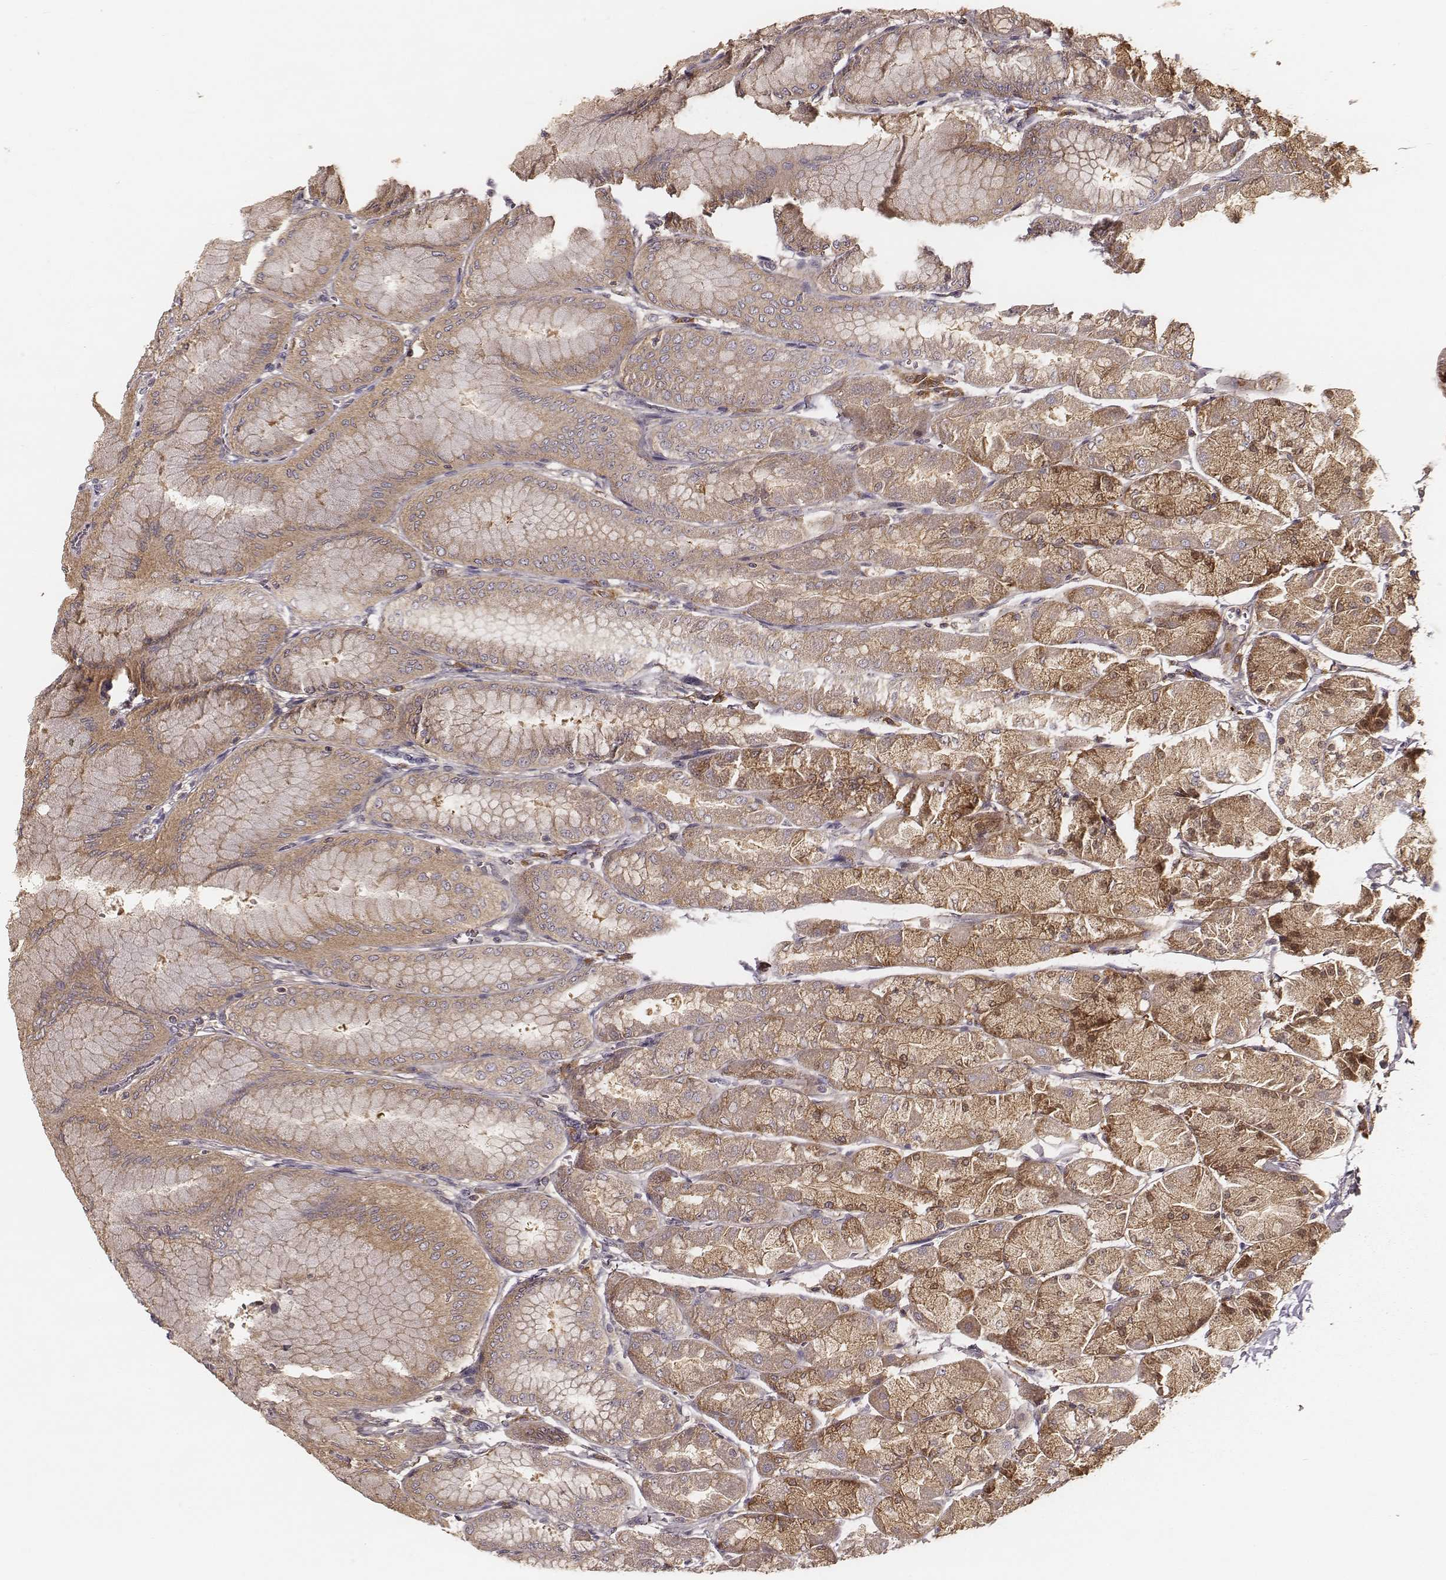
{"staining": {"intensity": "moderate", "quantity": "25%-75%", "location": "cytoplasmic/membranous"}, "tissue": "stomach", "cell_type": "Glandular cells", "image_type": "normal", "snomed": [{"axis": "morphology", "description": "Normal tissue, NOS"}, {"axis": "topography", "description": "Stomach, upper"}], "caption": "Unremarkable stomach was stained to show a protein in brown. There is medium levels of moderate cytoplasmic/membranous positivity in approximately 25%-75% of glandular cells.", "gene": "CARS1", "patient": {"sex": "male", "age": 60}}